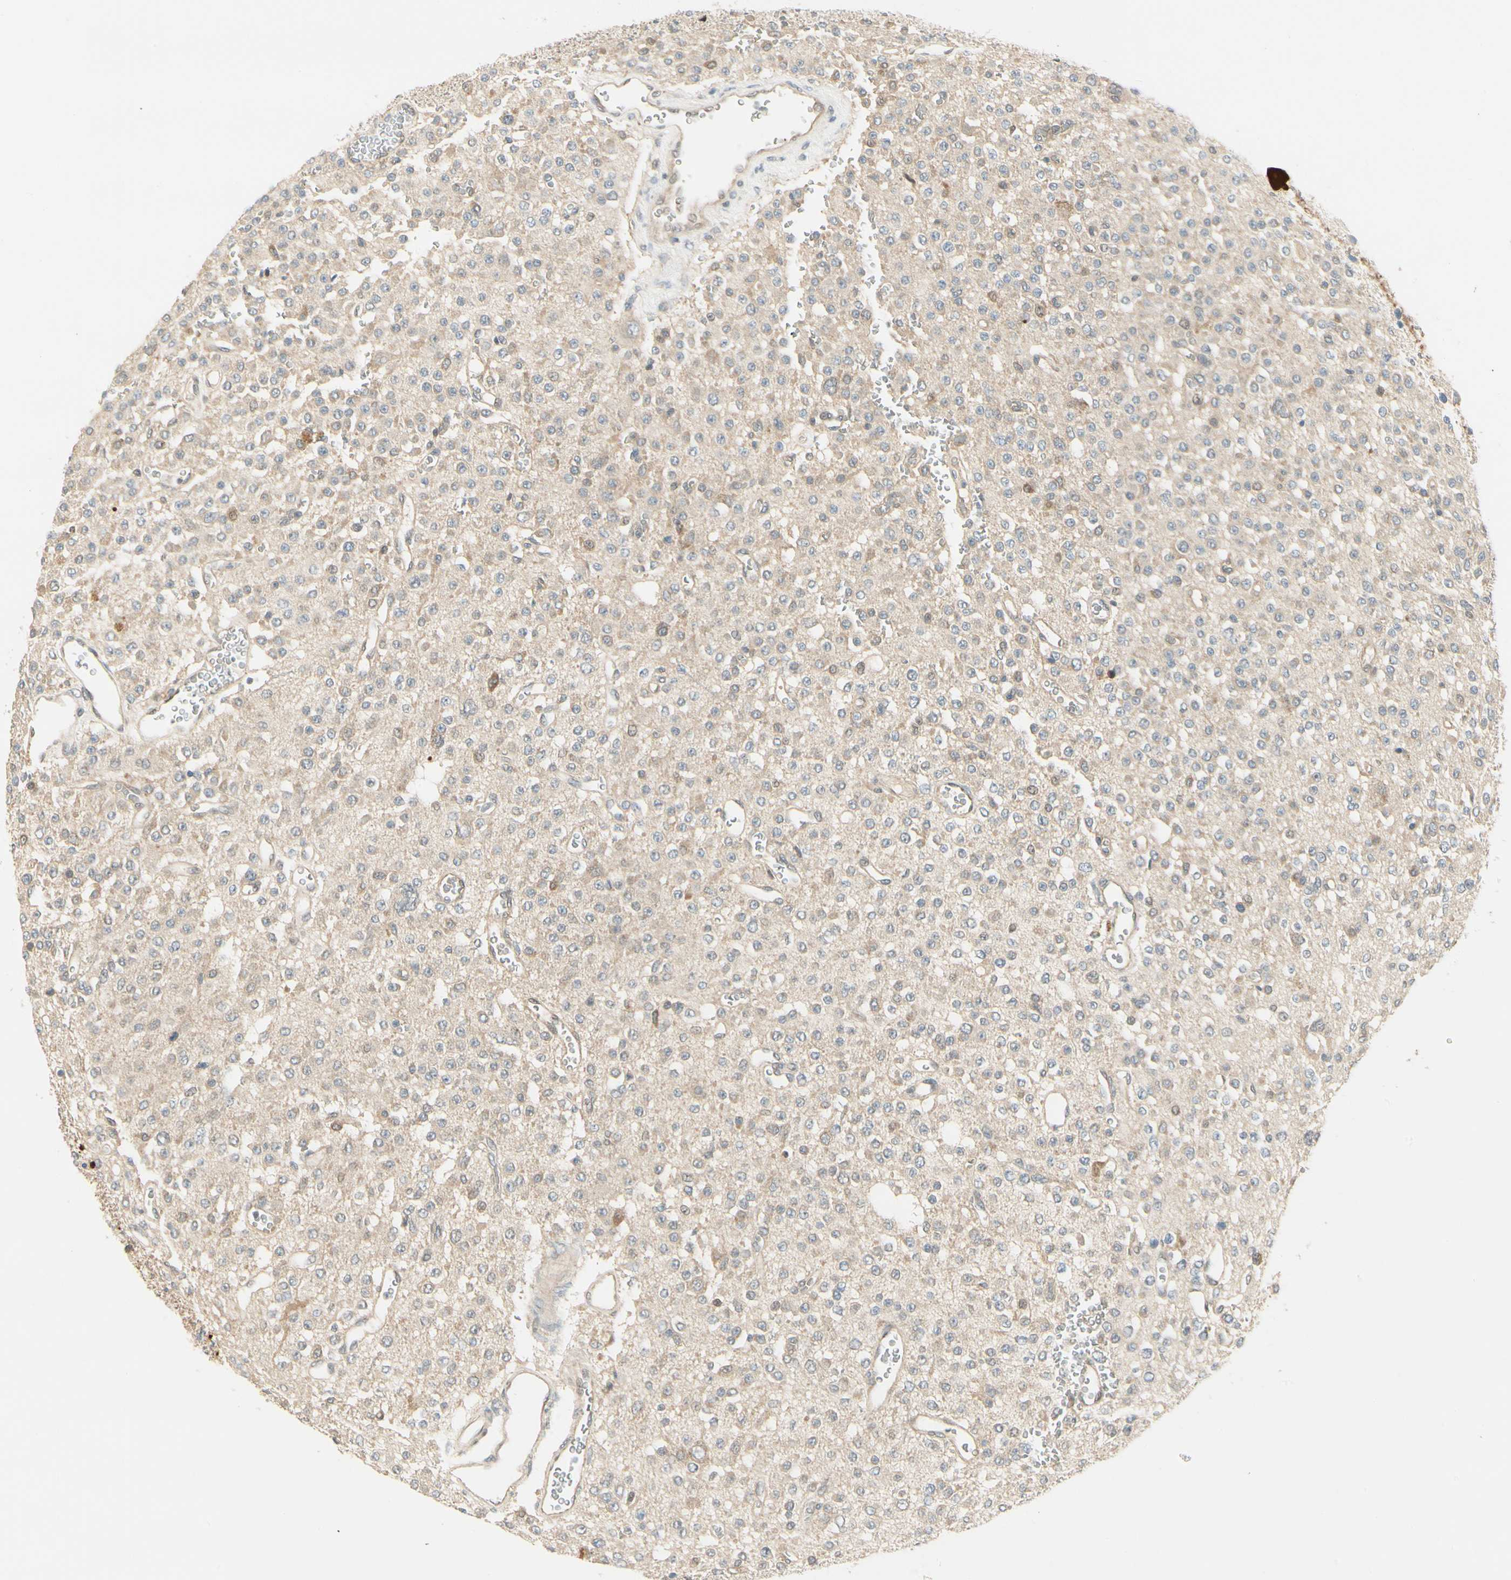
{"staining": {"intensity": "weak", "quantity": "<25%", "location": "cytoplasmic/membranous"}, "tissue": "glioma", "cell_type": "Tumor cells", "image_type": "cancer", "snomed": [{"axis": "morphology", "description": "Glioma, malignant, Low grade"}, {"axis": "topography", "description": "Brain"}], "caption": "This is an immunohistochemistry (IHC) histopathology image of human malignant glioma (low-grade). There is no expression in tumor cells.", "gene": "EPHB3", "patient": {"sex": "male", "age": 38}}